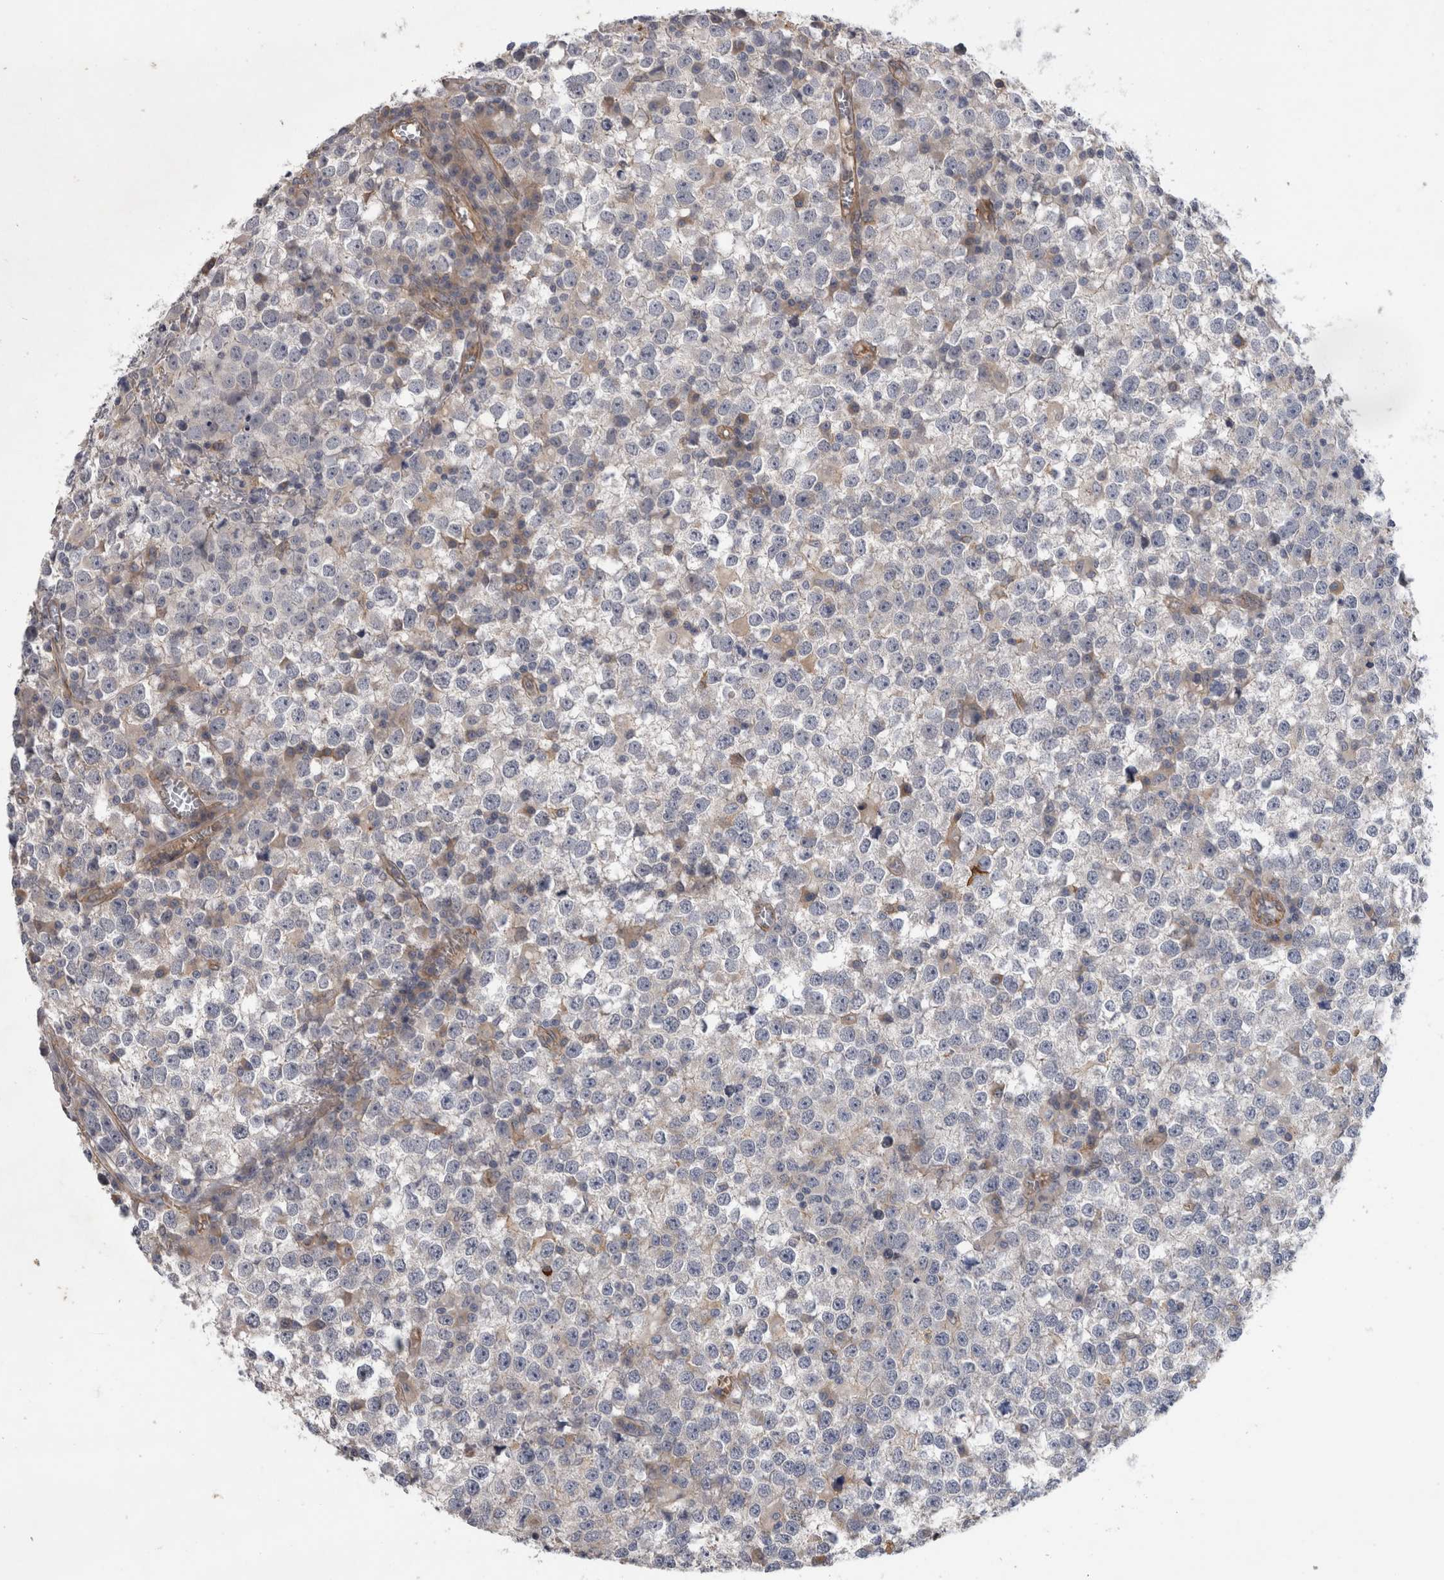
{"staining": {"intensity": "negative", "quantity": "none", "location": "none"}, "tissue": "testis cancer", "cell_type": "Tumor cells", "image_type": "cancer", "snomed": [{"axis": "morphology", "description": "Seminoma, NOS"}, {"axis": "topography", "description": "Testis"}], "caption": "Tumor cells are negative for brown protein staining in testis cancer (seminoma).", "gene": "ANKFY1", "patient": {"sex": "male", "age": 65}}